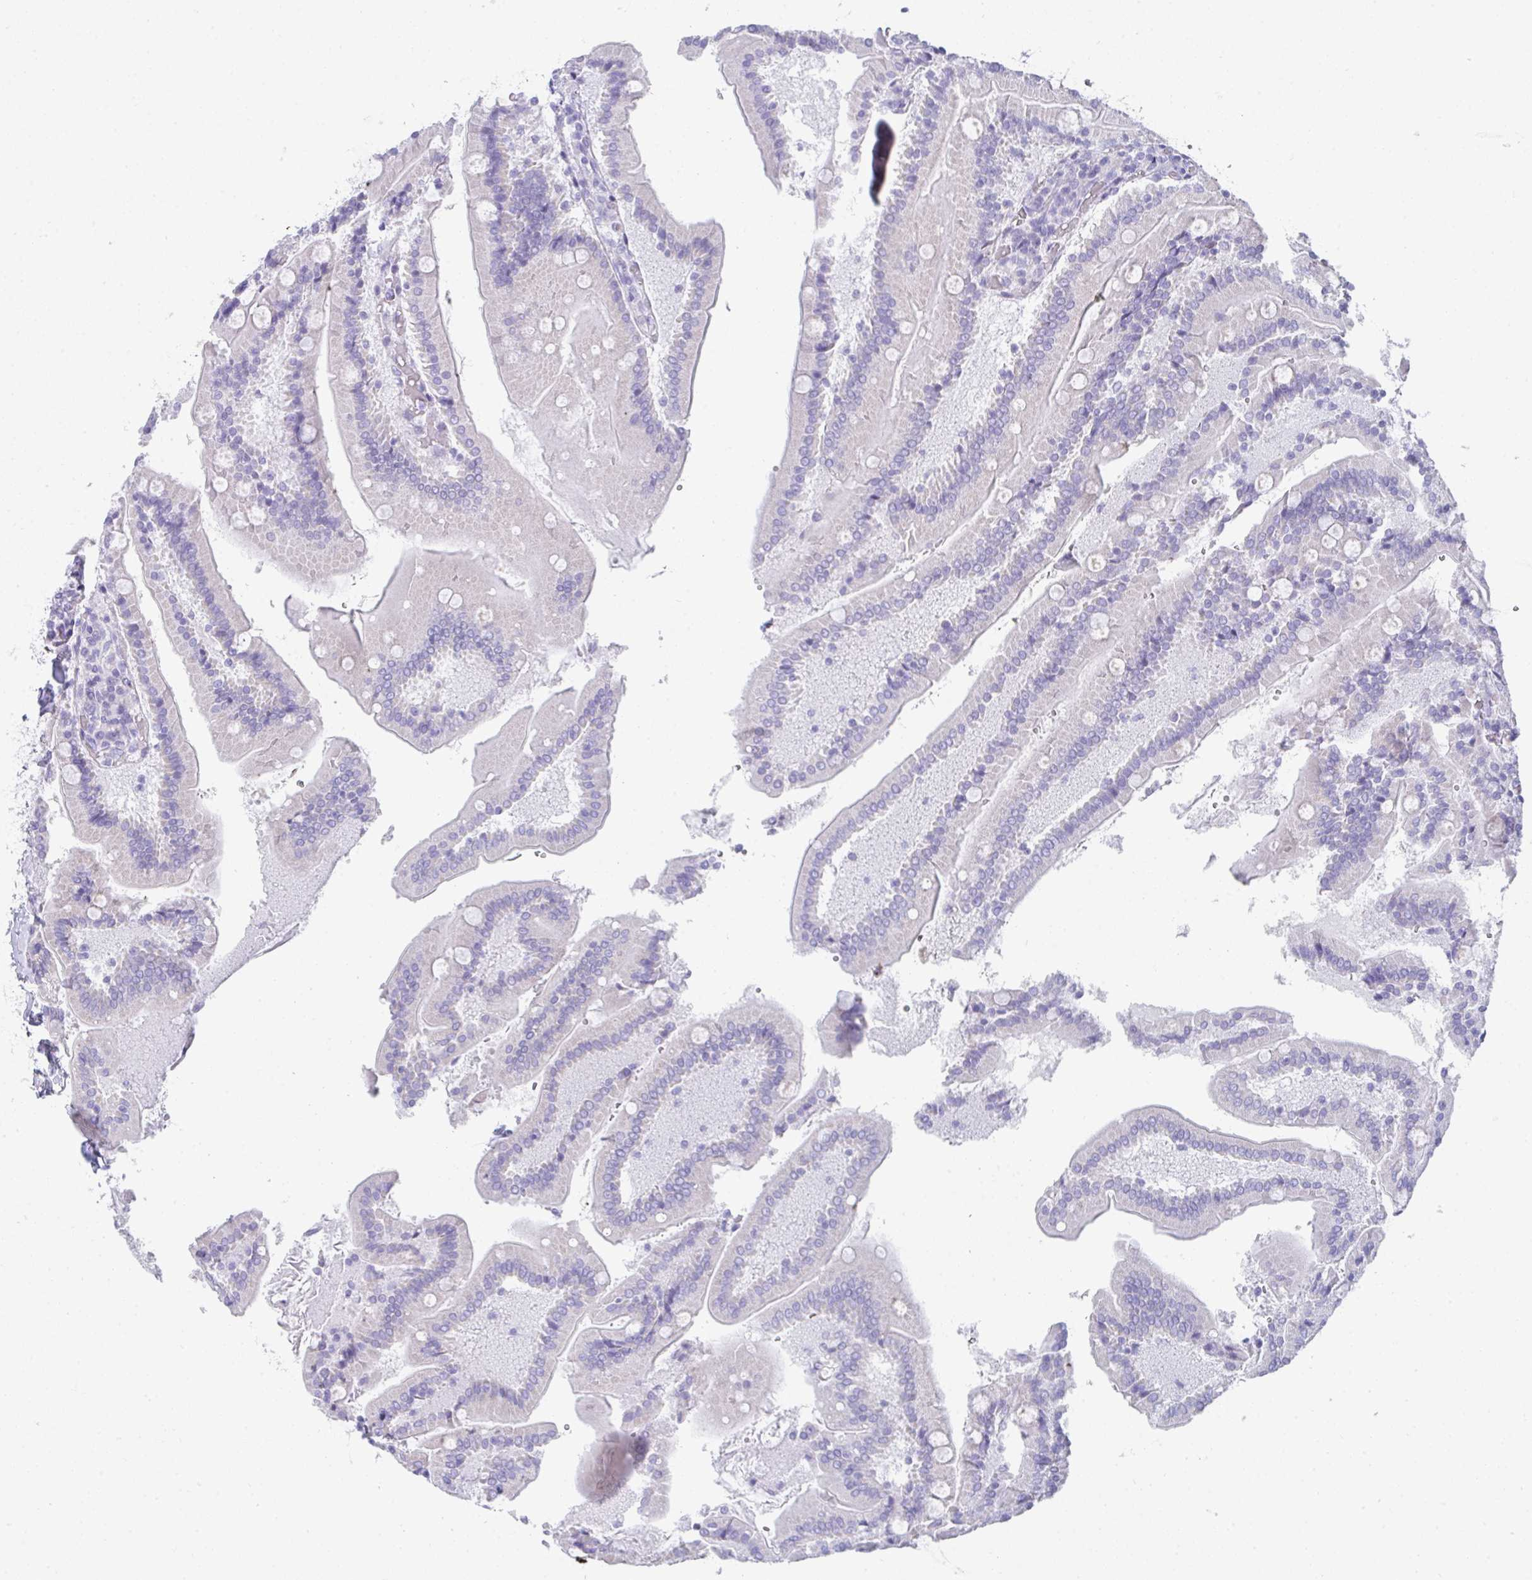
{"staining": {"intensity": "moderate", "quantity": "<25%", "location": "cytoplasmic/membranous"}, "tissue": "duodenum", "cell_type": "Glandular cells", "image_type": "normal", "snomed": [{"axis": "morphology", "description": "Normal tissue, NOS"}, {"axis": "topography", "description": "Duodenum"}], "caption": "High-magnification brightfield microscopy of normal duodenum stained with DAB (3,3'-diaminobenzidine) (brown) and counterstained with hematoxylin (blue). glandular cells exhibit moderate cytoplasmic/membranous staining is seen in about<25% of cells.", "gene": "RLF", "patient": {"sex": "female", "age": 62}}